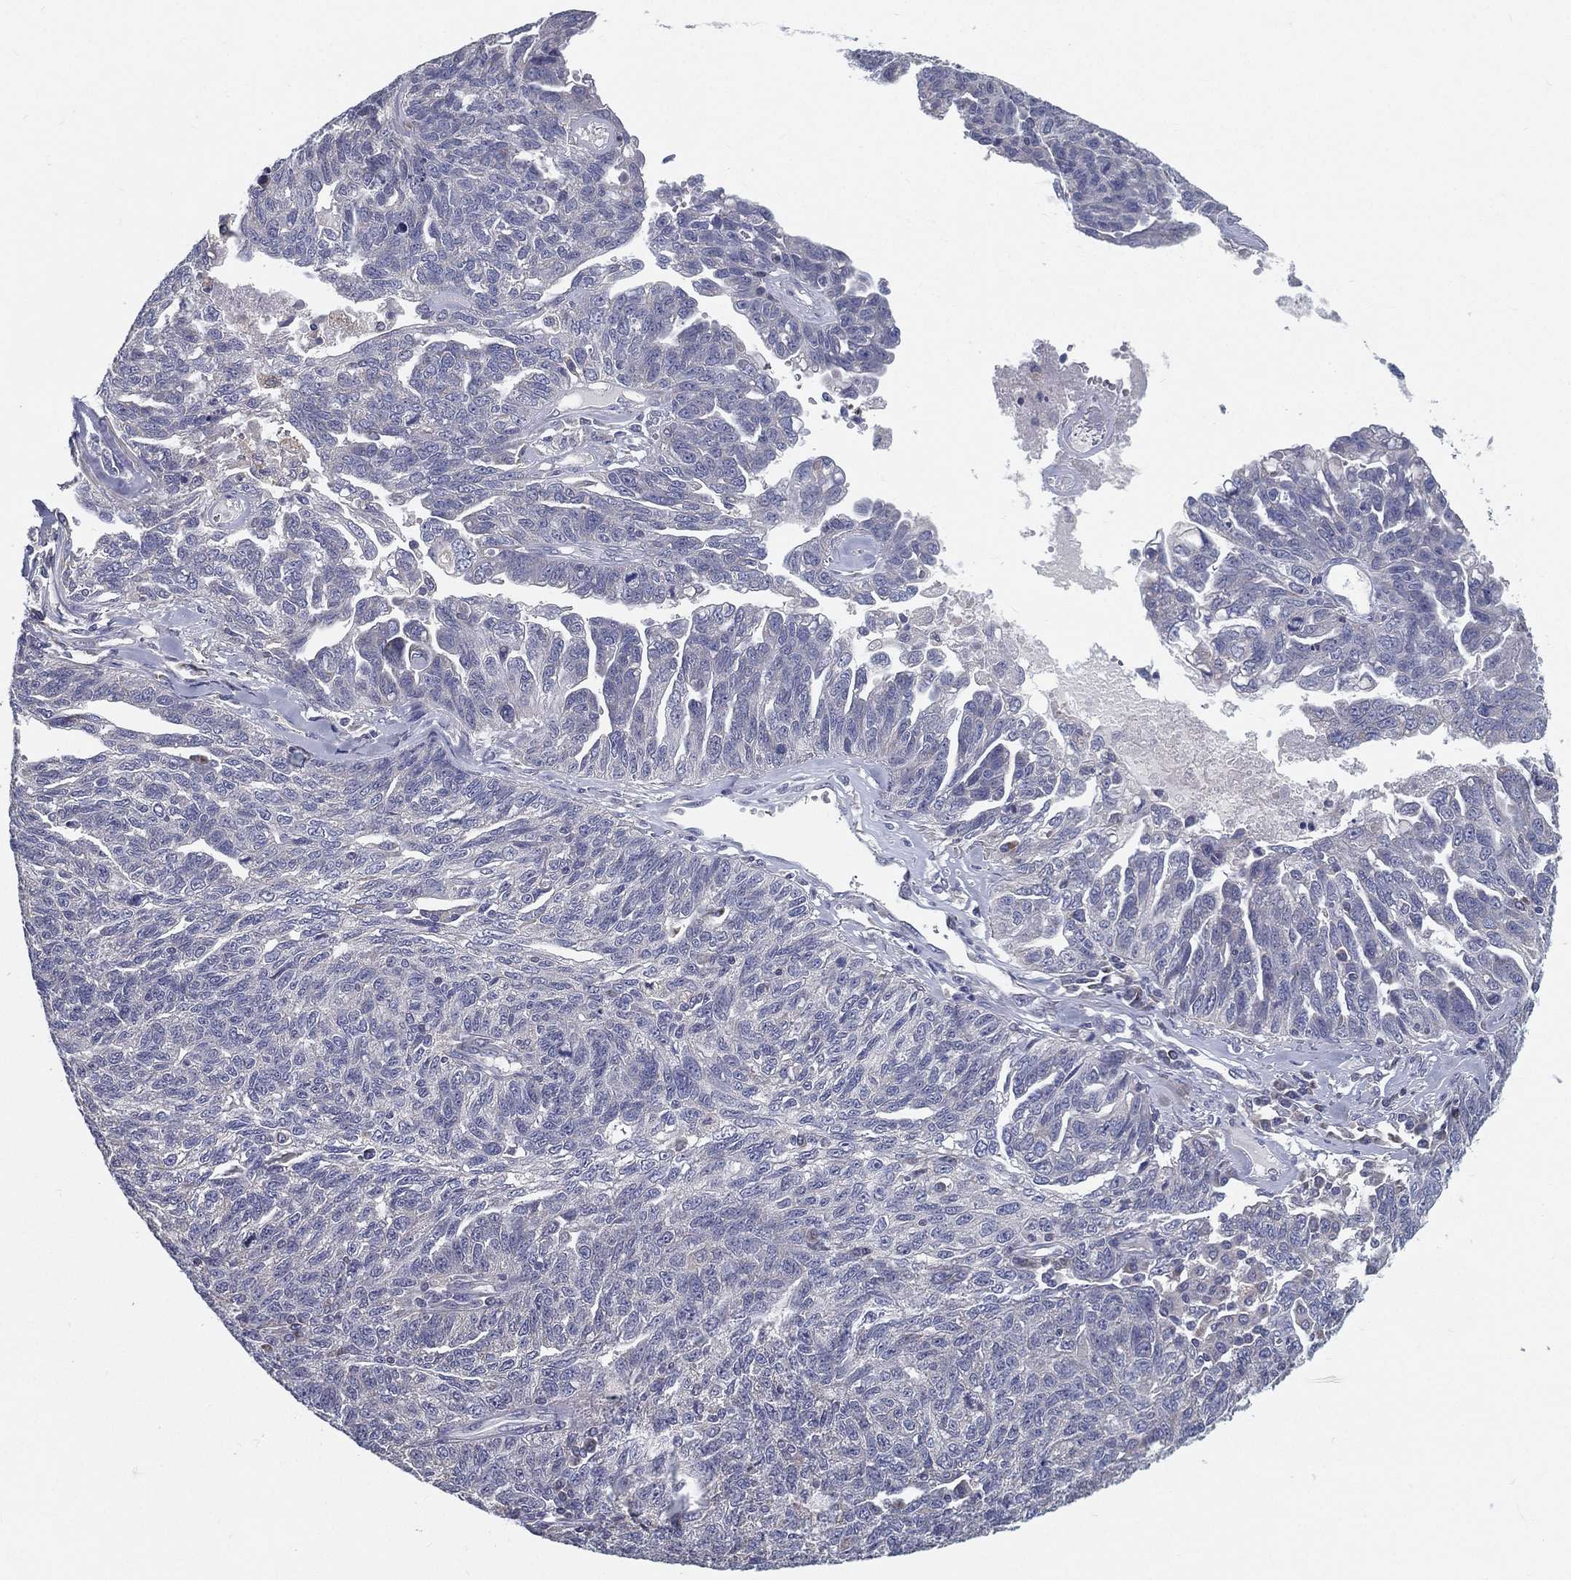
{"staining": {"intensity": "negative", "quantity": "none", "location": "none"}, "tissue": "ovarian cancer", "cell_type": "Tumor cells", "image_type": "cancer", "snomed": [{"axis": "morphology", "description": "Cystadenocarcinoma, serous, NOS"}, {"axis": "topography", "description": "Ovary"}], "caption": "Immunohistochemical staining of ovarian cancer displays no significant staining in tumor cells. Brightfield microscopy of immunohistochemistry stained with DAB (brown) and hematoxylin (blue), captured at high magnification.", "gene": "PCSK1", "patient": {"sex": "female", "age": 71}}